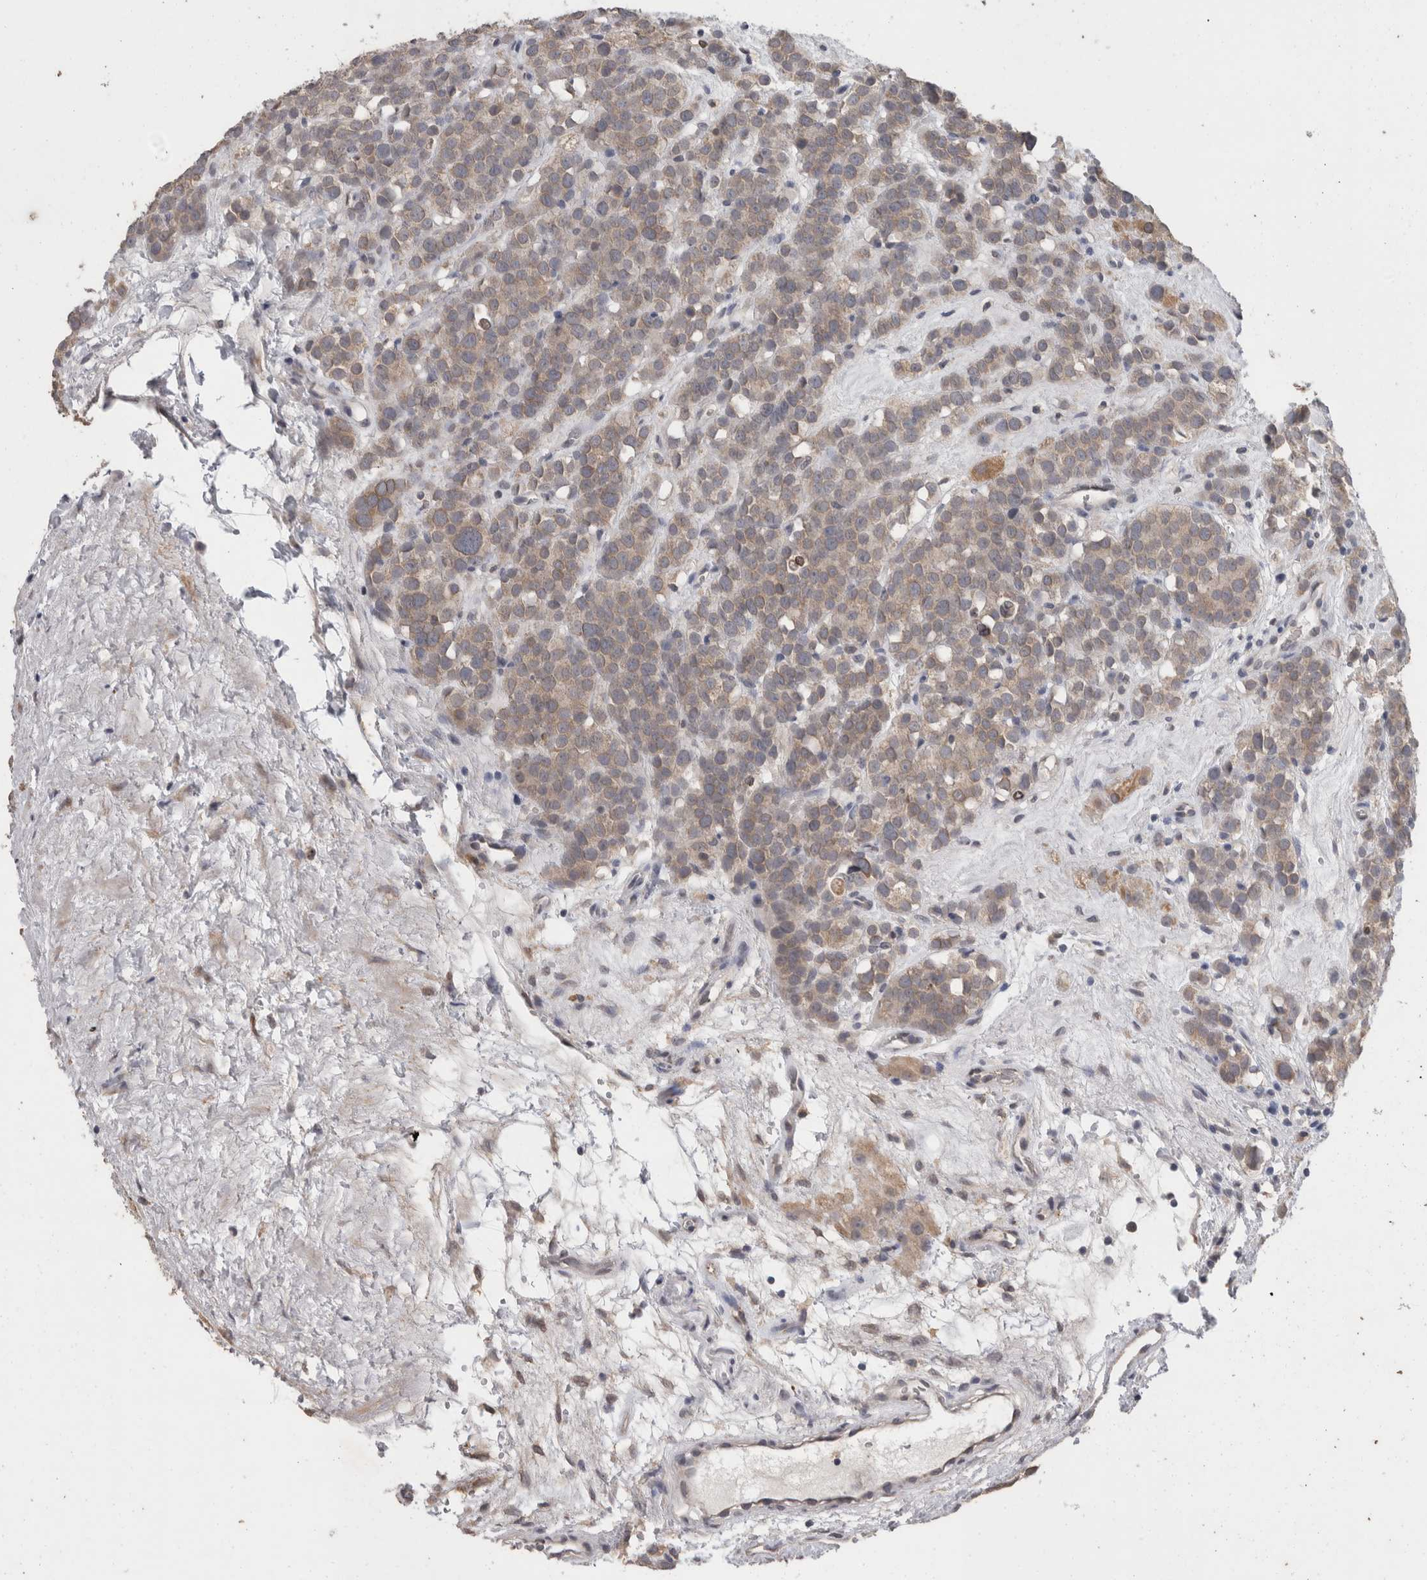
{"staining": {"intensity": "weak", "quantity": ">75%", "location": "cytoplasmic/membranous"}, "tissue": "testis cancer", "cell_type": "Tumor cells", "image_type": "cancer", "snomed": [{"axis": "morphology", "description": "Seminoma, NOS"}, {"axis": "topography", "description": "Testis"}], "caption": "This image reveals immunohistochemistry (IHC) staining of testis cancer (seminoma), with low weak cytoplasmic/membranous staining in about >75% of tumor cells.", "gene": "FHOD3", "patient": {"sex": "male", "age": 71}}